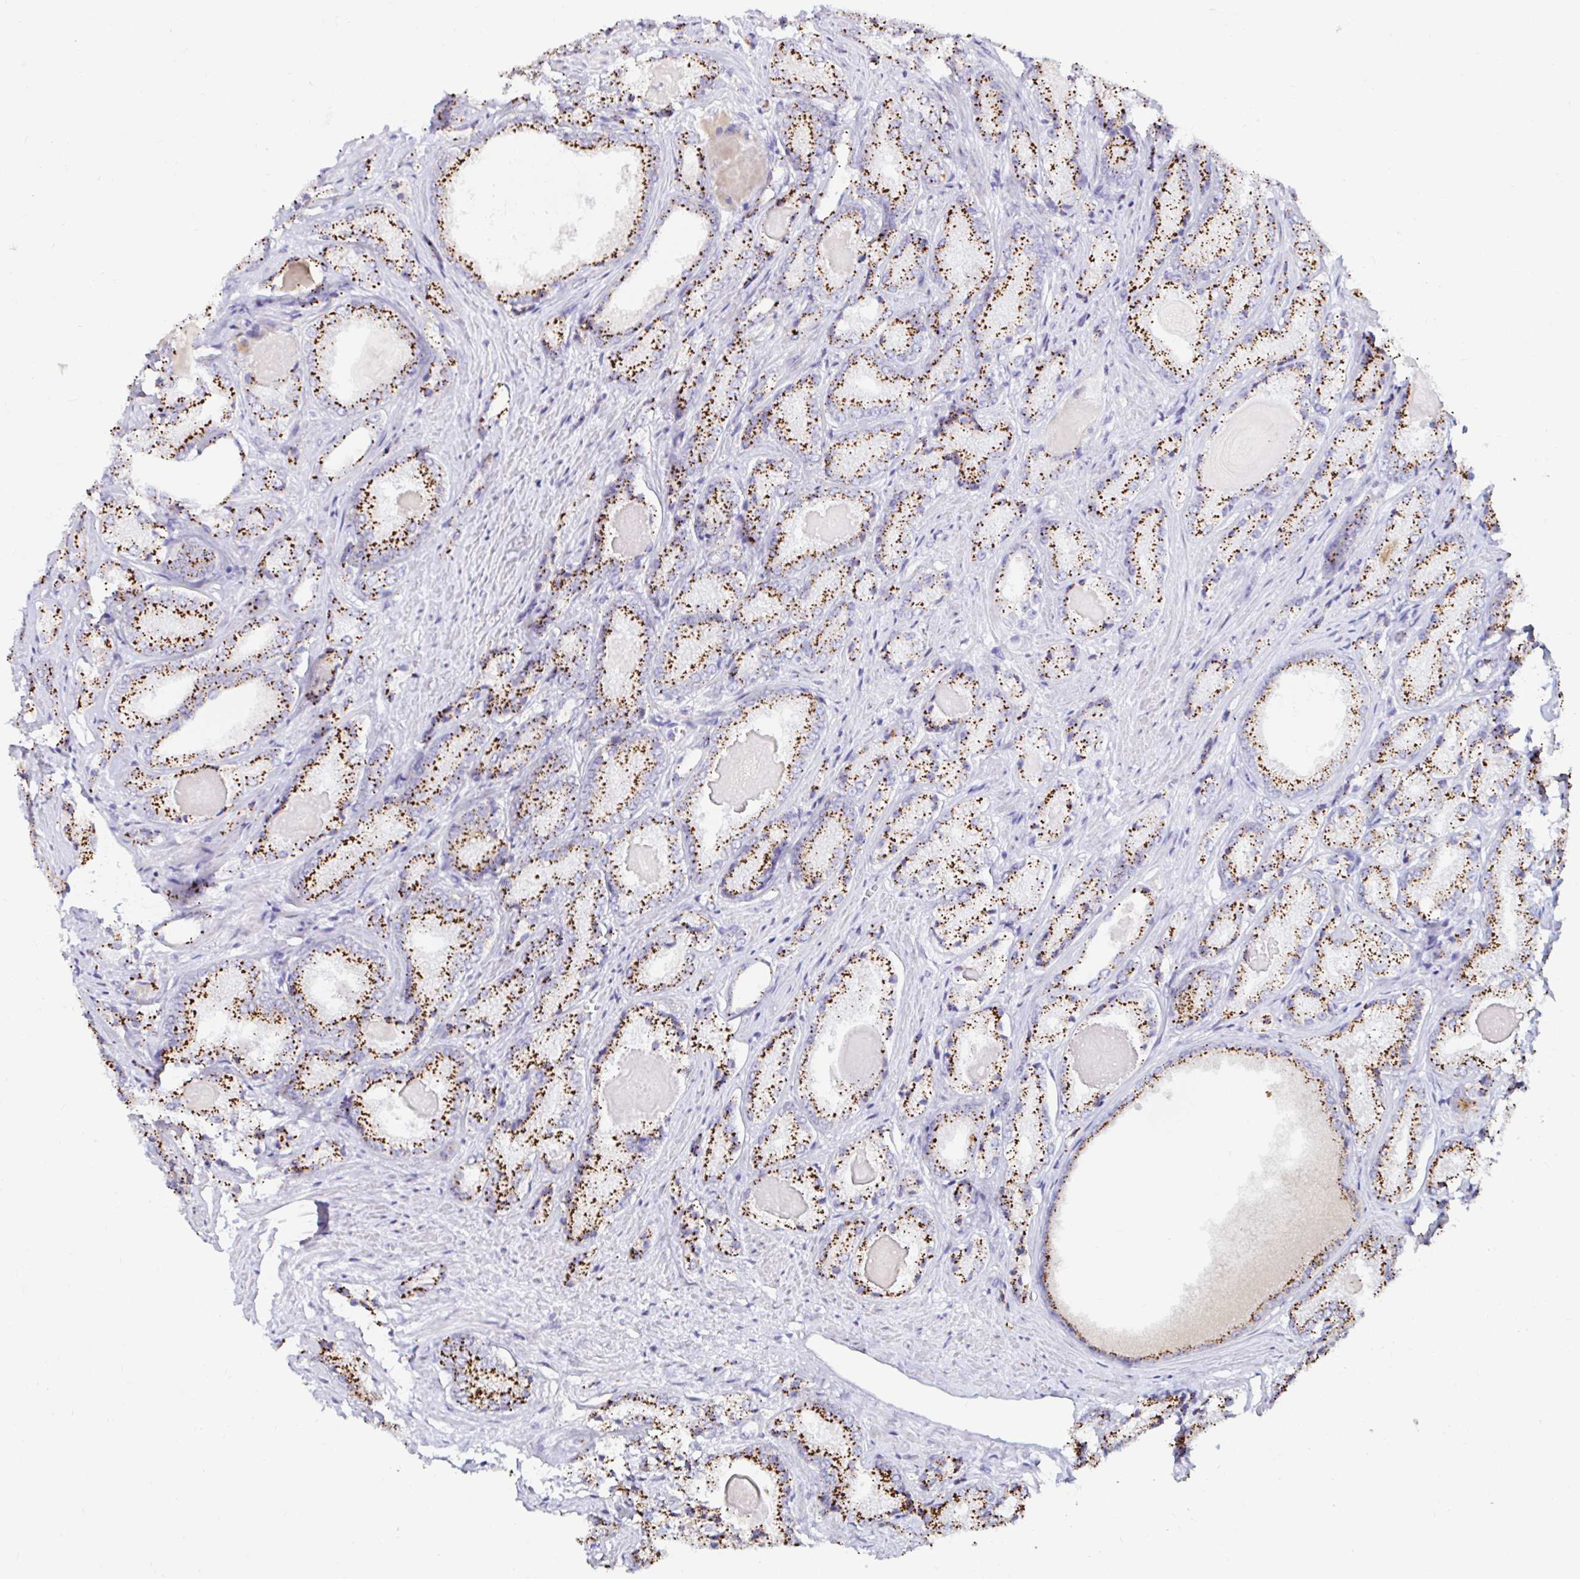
{"staining": {"intensity": "strong", "quantity": ">75%", "location": "cytoplasmic/membranous"}, "tissue": "prostate cancer", "cell_type": "Tumor cells", "image_type": "cancer", "snomed": [{"axis": "morphology", "description": "Adenocarcinoma, NOS"}, {"axis": "morphology", "description": "Adenocarcinoma, Low grade"}, {"axis": "topography", "description": "Prostate"}], "caption": "Prostate adenocarcinoma (low-grade) stained with a protein marker demonstrates strong staining in tumor cells.", "gene": "GALNS", "patient": {"sex": "male", "age": 68}}